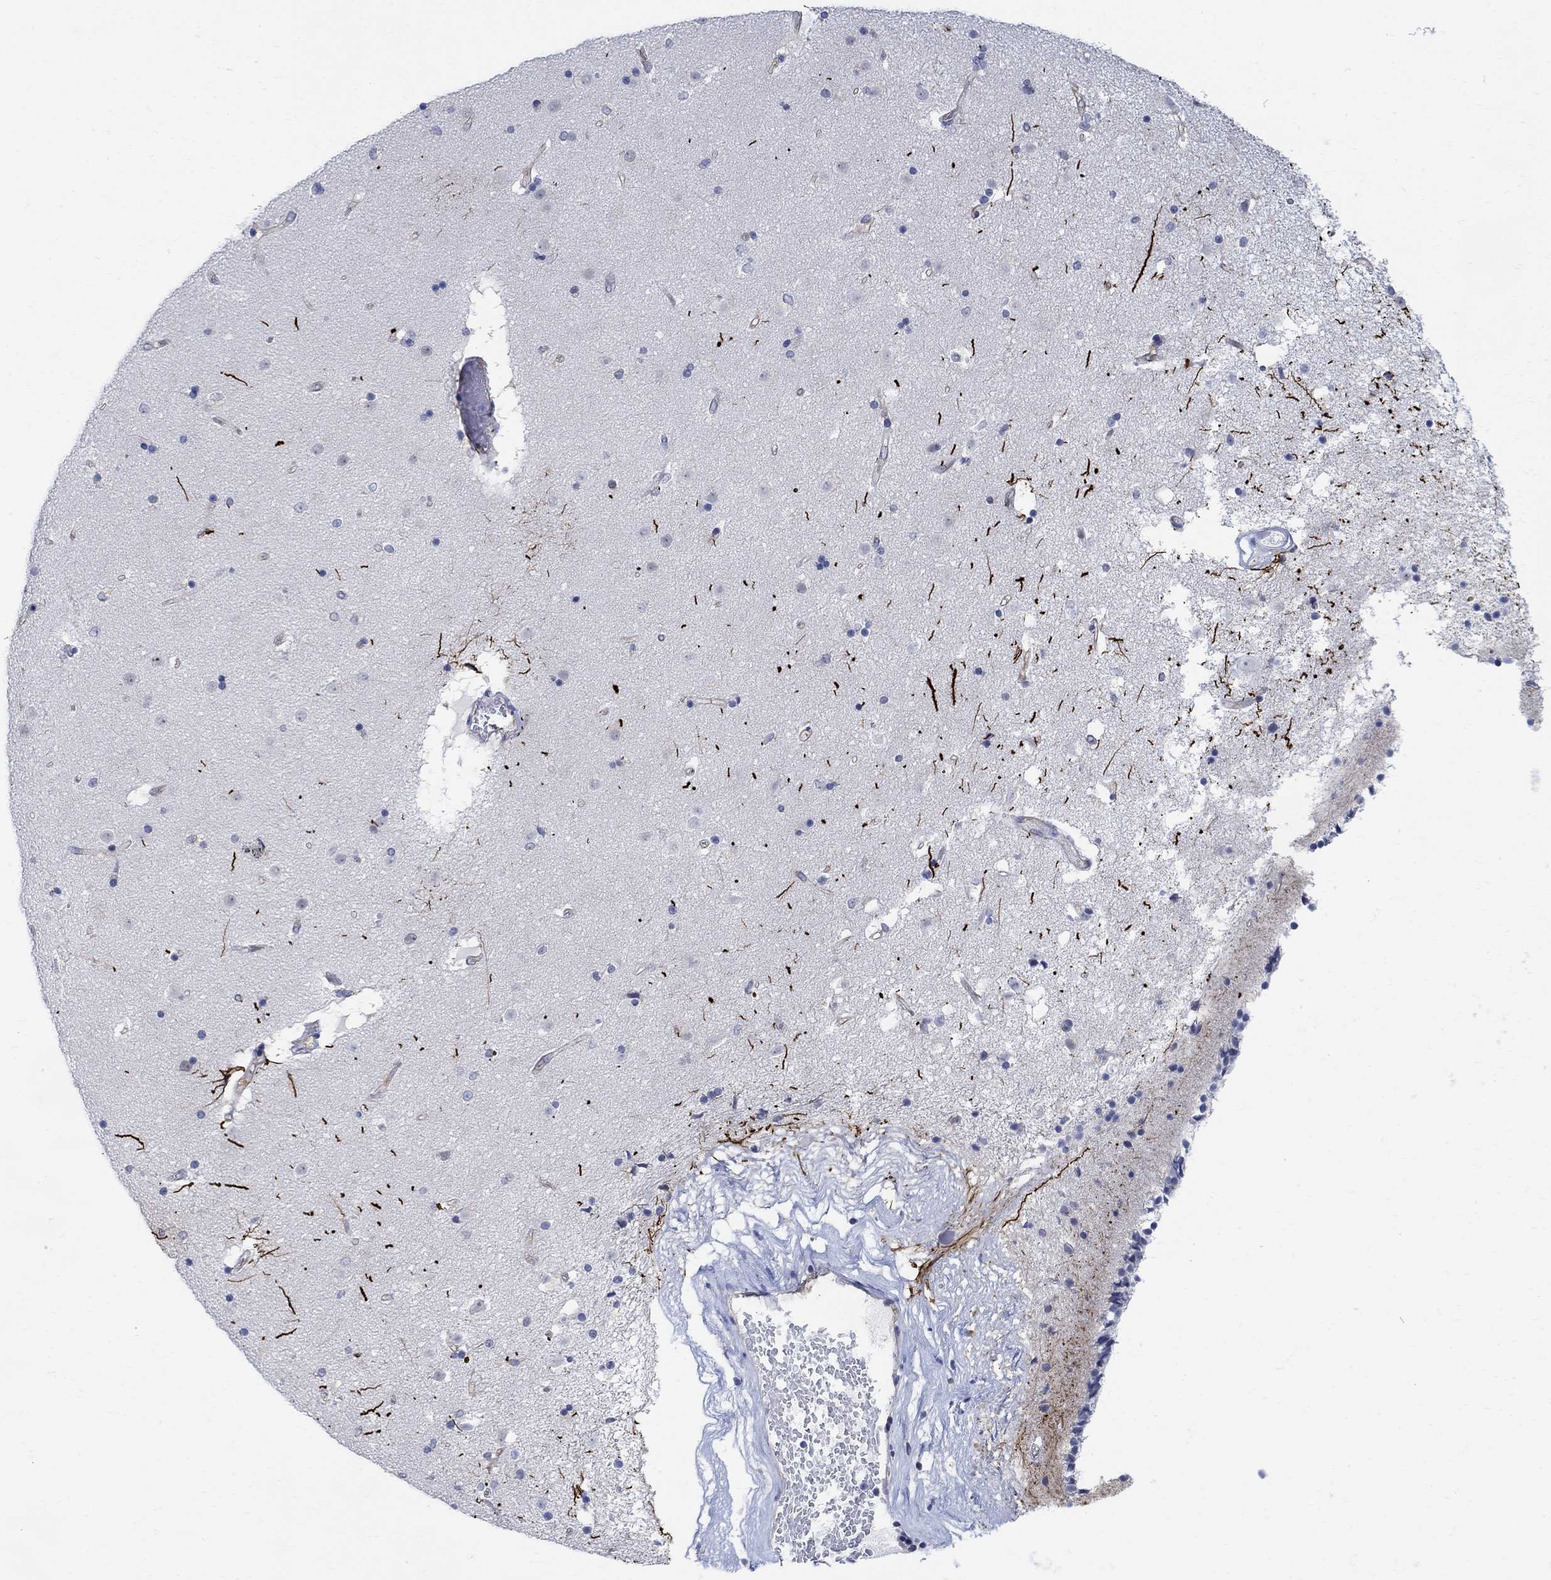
{"staining": {"intensity": "strong", "quantity": "<25%", "location": "cytoplasmic/membranous"}, "tissue": "caudate", "cell_type": "Glial cells", "image_type": "normal", "snomed": [{"axis": "morphology", "description": "Normal tissue, NOS"}, {"axis": "topography", "description": "Lateral ventricle wall"}], "caption": "Caudate stained with DAB (3,3'-diaminobenzidine) IHC shows medium levels of strong cytoplasmic/membranous staining in approximately <25% of glial cells. (DAB = brown stain, brightfield microscopy at high magnification).", "gene": "PHF21B", "patient": {"sex": "female", "age": 71}}